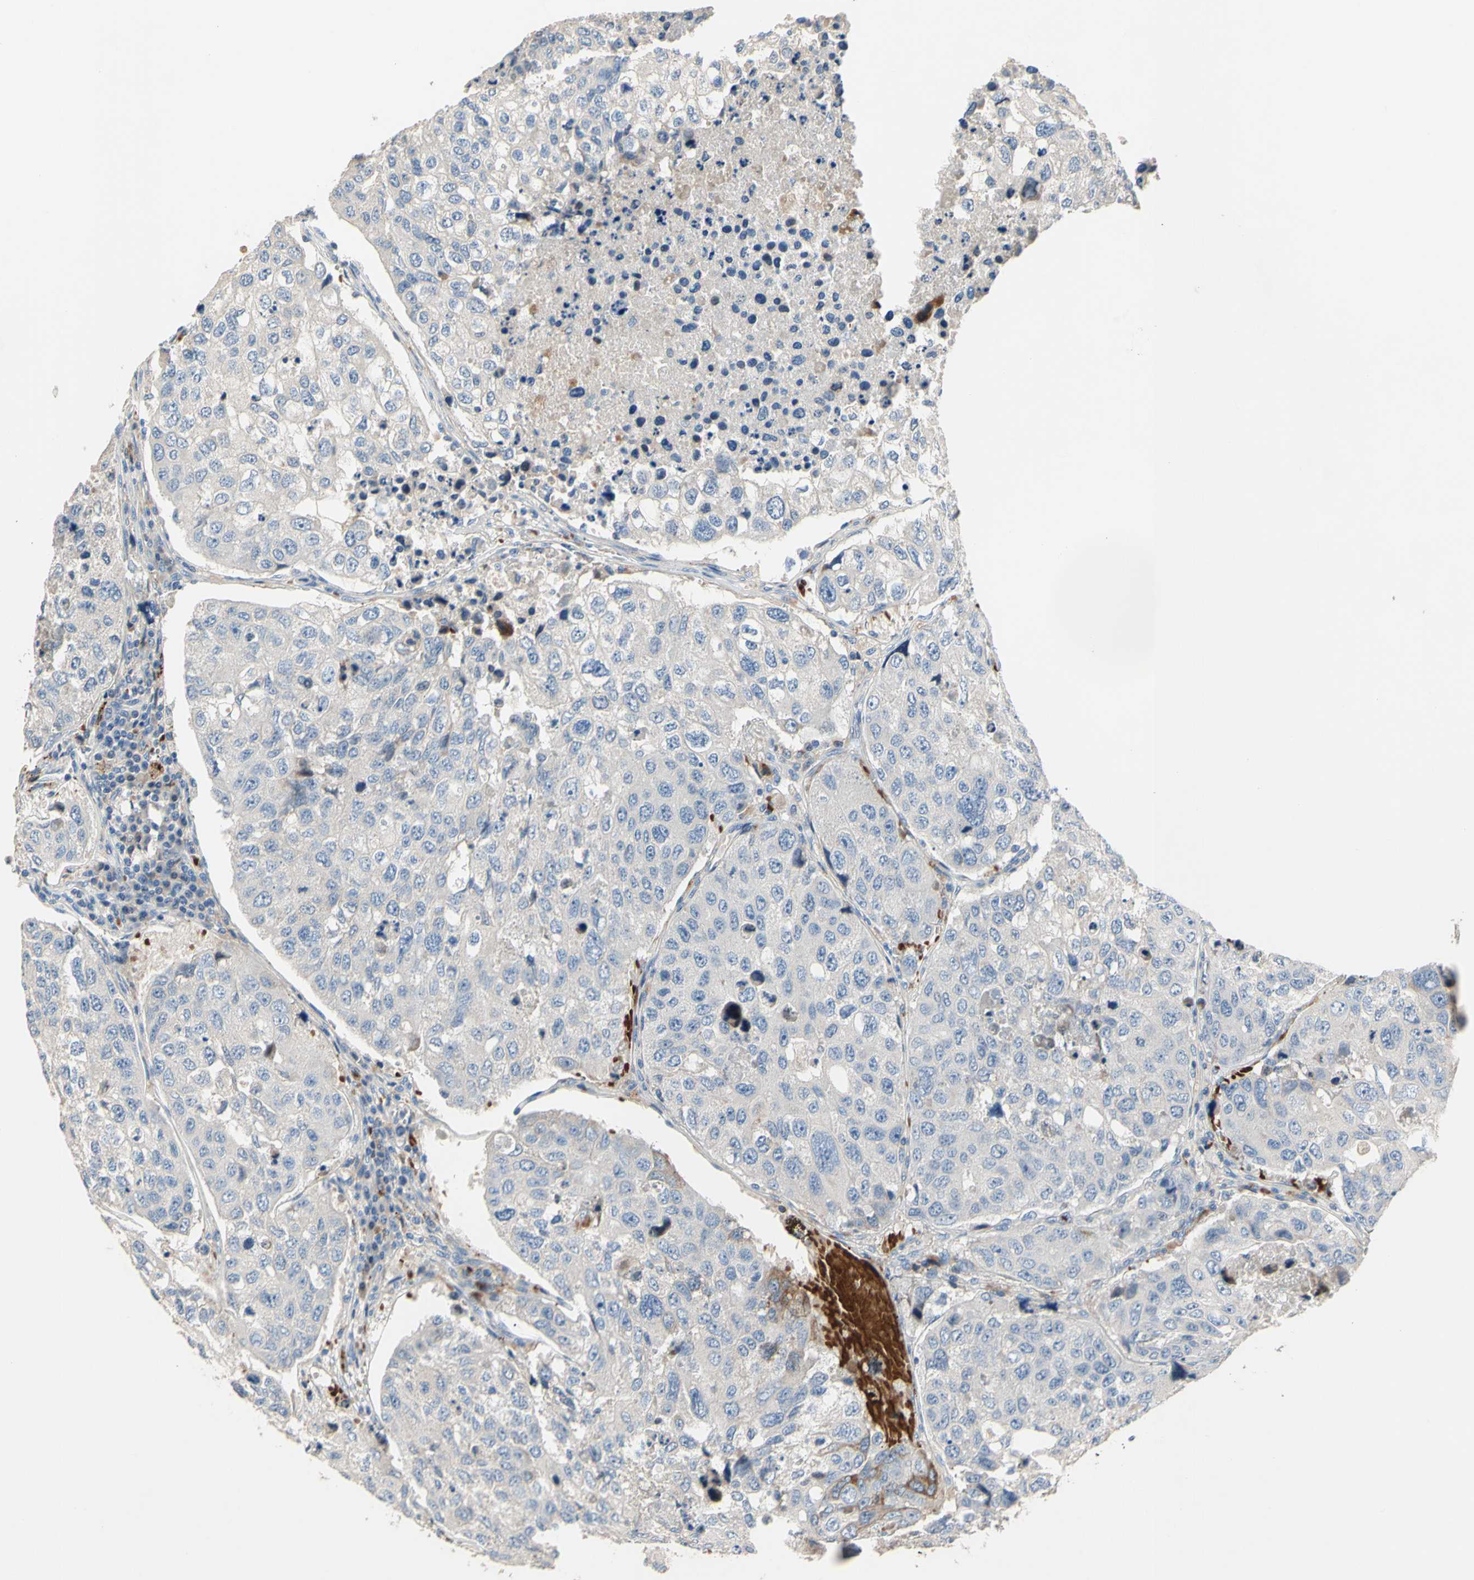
{"staining": {"intensity": "negative", "quantity": "none", "location": "none"}, "tissue": "urothelial cancer", "cell_type": "Tumor cells", "image_type": "cancer", "snomed": [{"axis": "morphology", "description": "Urothelial carcinoma, High grade"}, {"axis": "topography", "description": "Lymph node"}, {"axis": "topography", "description": "Urinary bladder"}], "caption": "Image shows no protein positivity in tumor cells of urothelial carcinoma (high-grade) tissue. Brightfield microscopy of immunohistochemistry stained with DAB (brown) and hematoxylin (blue), captured at high magnification.", "gene": "CDON", "patient": {"sex": "male", "age": 51}}